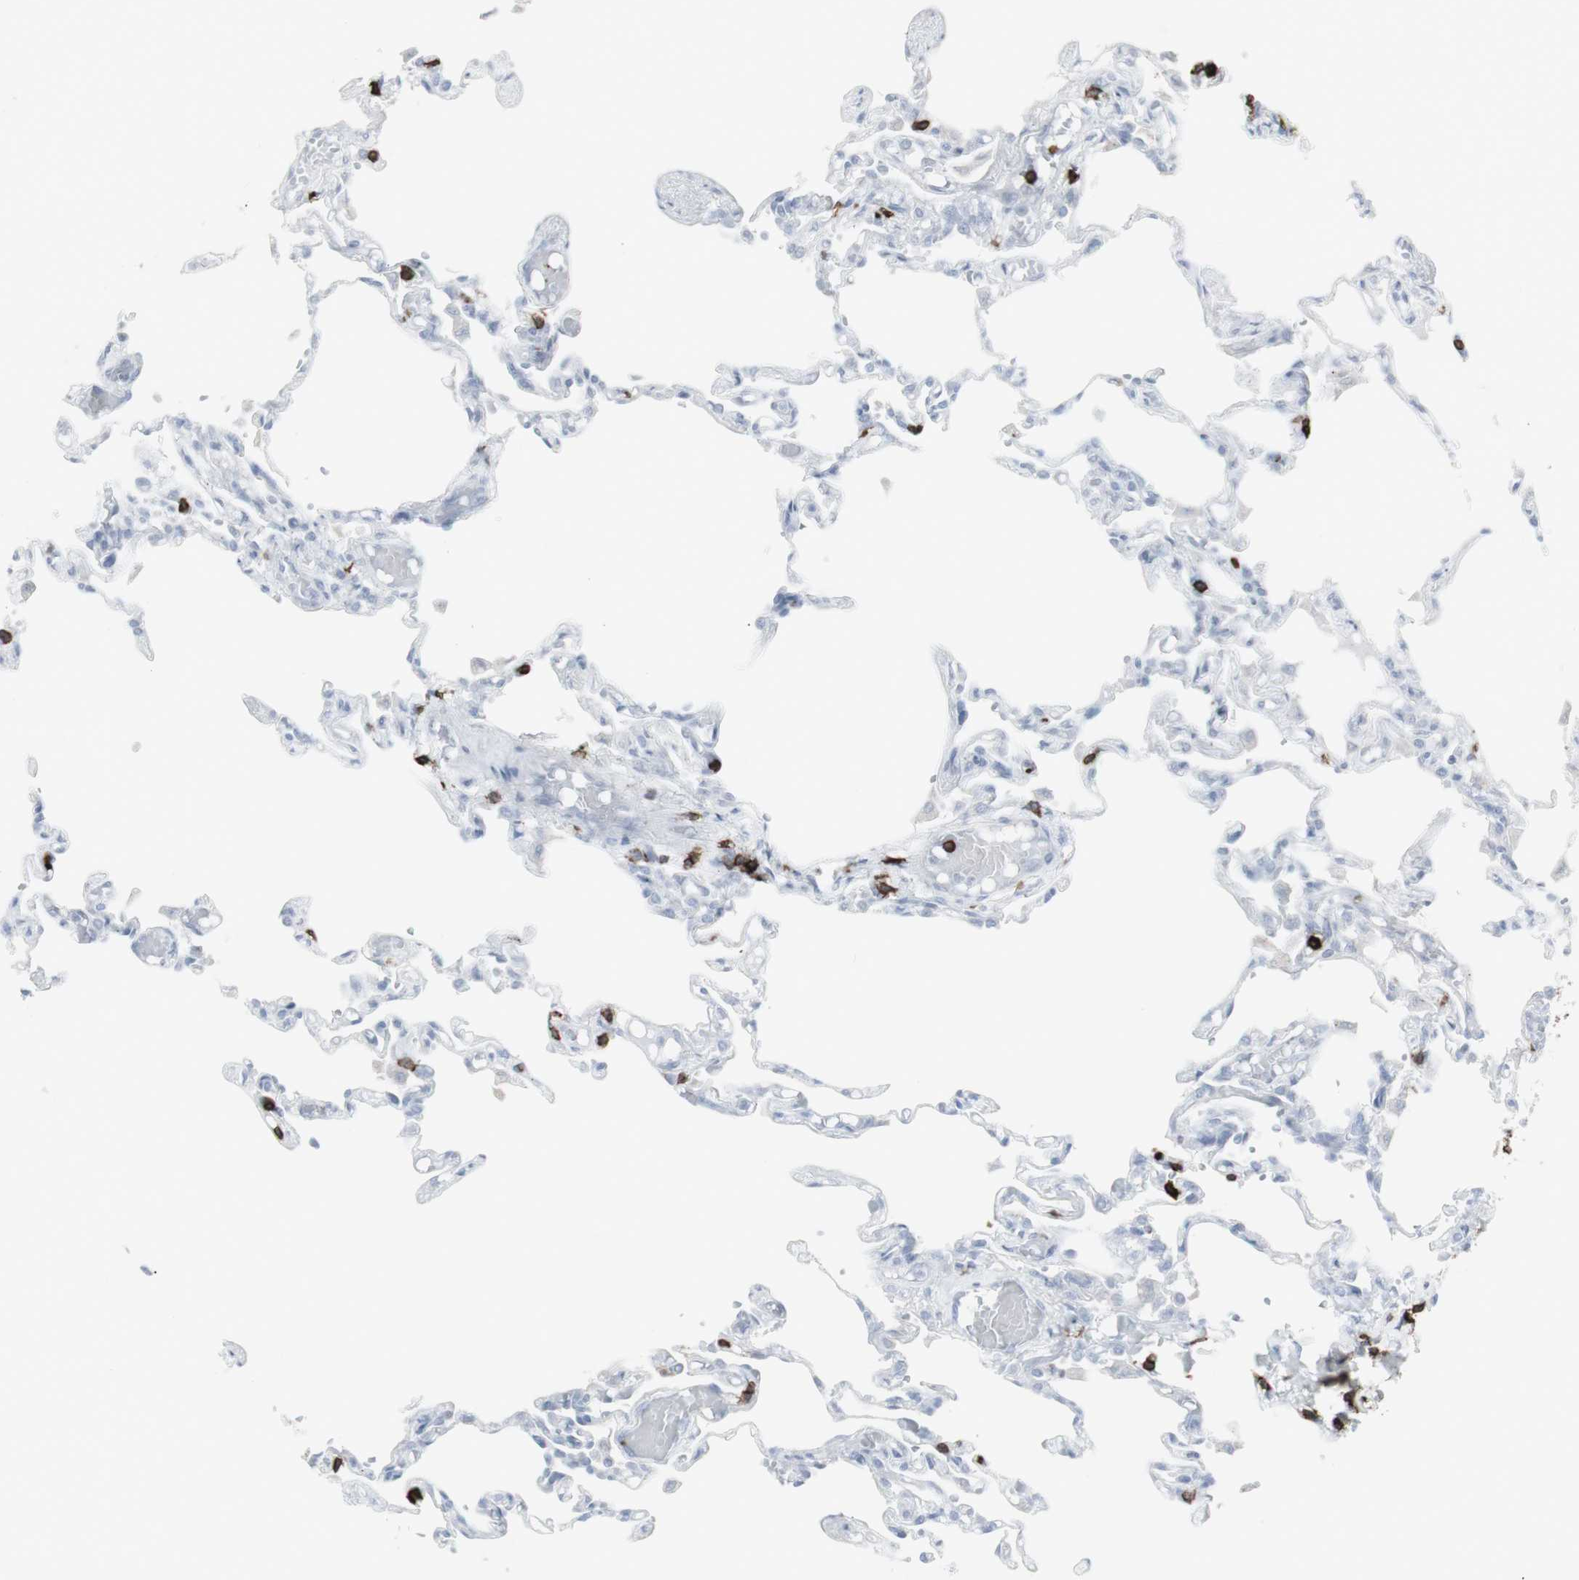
{"staining": {"intensity": "strong", "quantity": "<25%", "location": "cytoplasmic/membranous"}, "tissue": "lung", "cell_type": "Alveolar cells", "image_type": "normal", "snomed": [{"axis": "morphology", "description": "Normal tissue, NOS"}, {"axis": "topography", "description": "Lung"}], "caption": "DAB immunohistochemical staining of unremarkable human lung demonstrates strong cytoplasmic/membranous protein positivity in approximately <25% of alveolar cells. (DAB (3,3'-diaminobenzidine) = brown stain, brightfield microscopy at high magnification).", "gene": "CD247", "patient": {"sex": "male", "age": 21}}